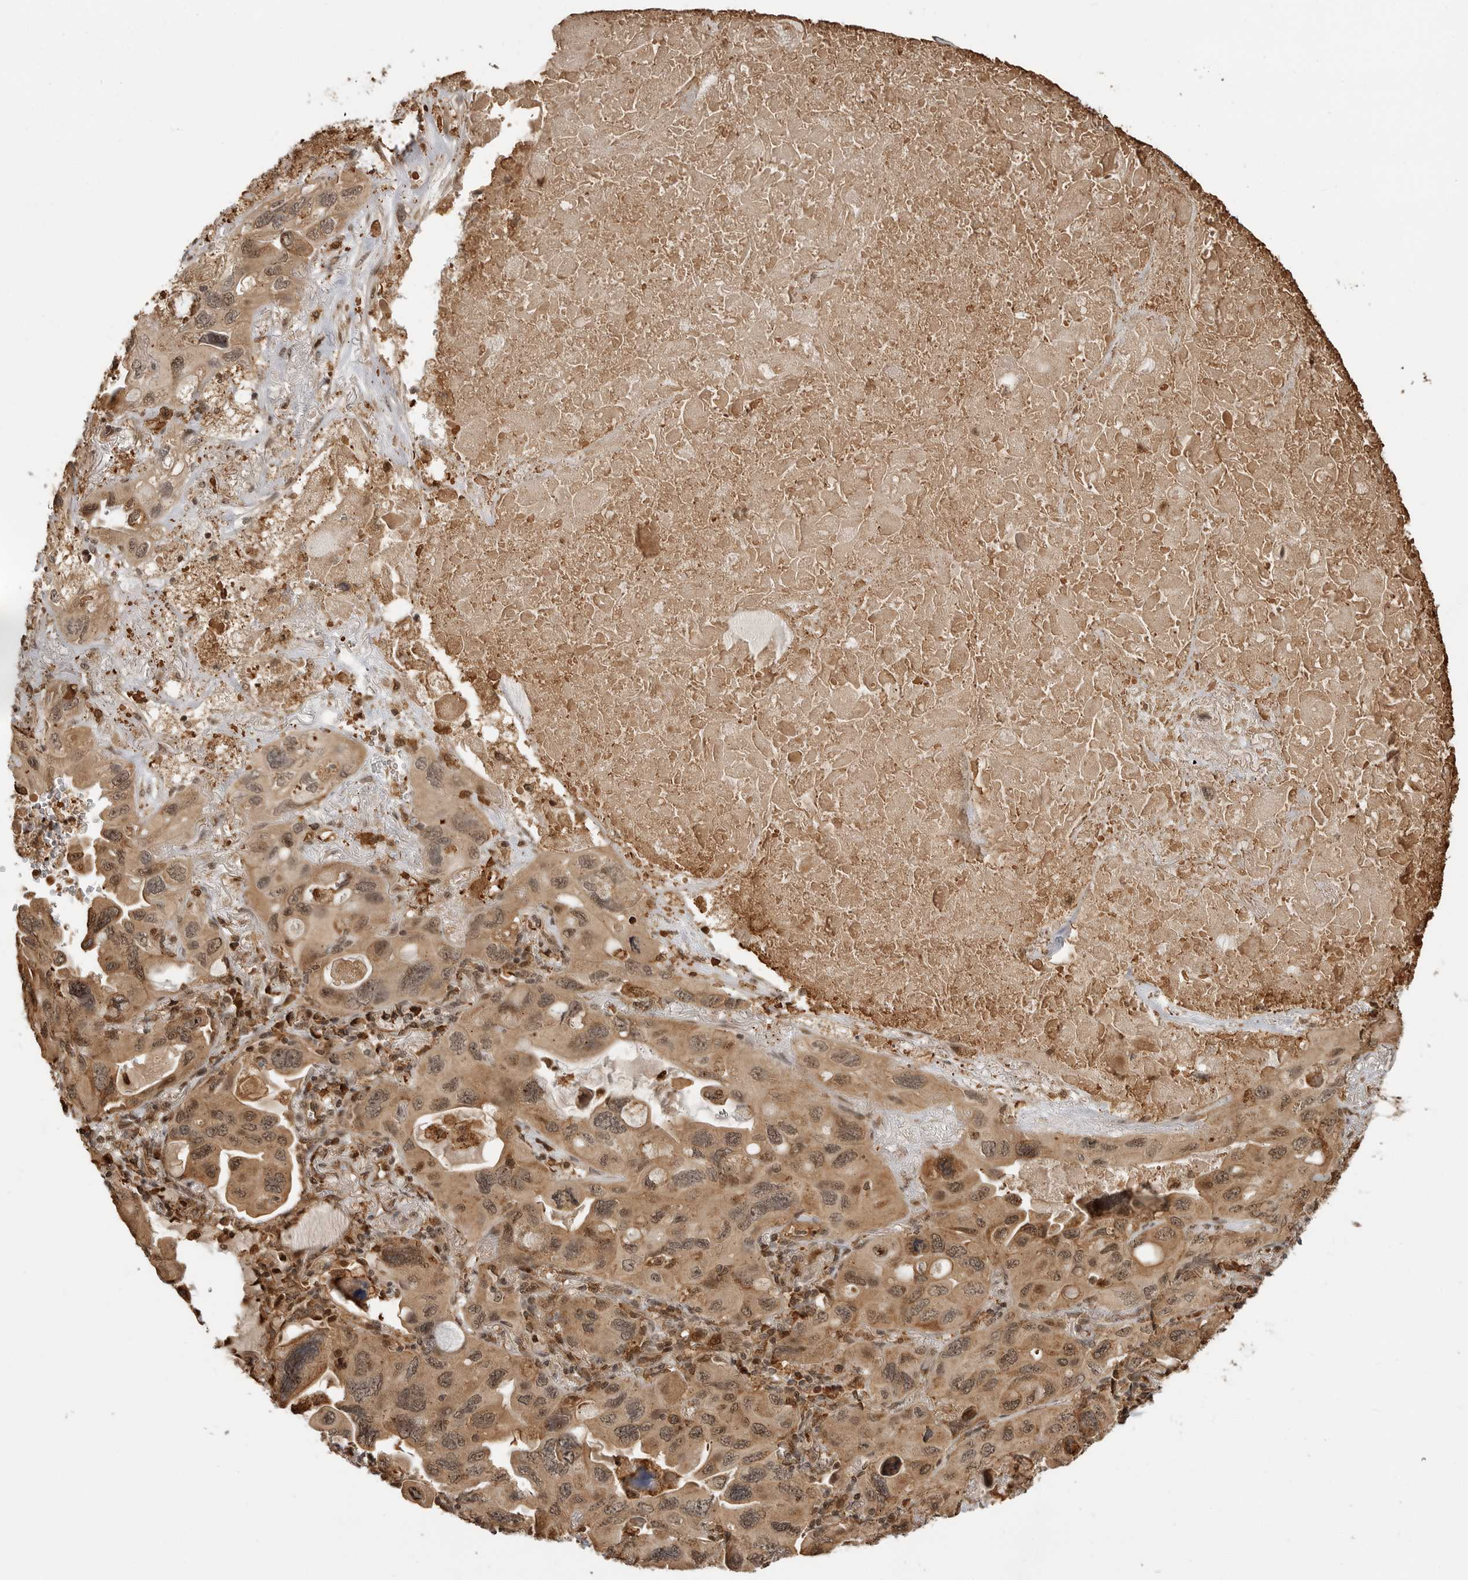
{"staining": {"intensity": "moderate", "quantity": ">75%", "location": "cytoplasmic/membranous,nuclear"}, "tissue": "lung cancer", "cell_type": "Tumor cells", "image_type": "cancer", "snomed": [{"axis": "morphology", "description": "Squamous cell carcinoma, NOS"}, {"axis": "topography", "description": "Lung"}], "caption": "An image of human lung cancer (squamous cell carcinoma) stained for a protein exhibits moderate cytoplasmic/membranous and nuclear brown staining in tumor cells.", "gene": "BMP2K", "patient": {"sex": "female", "age": 73}}